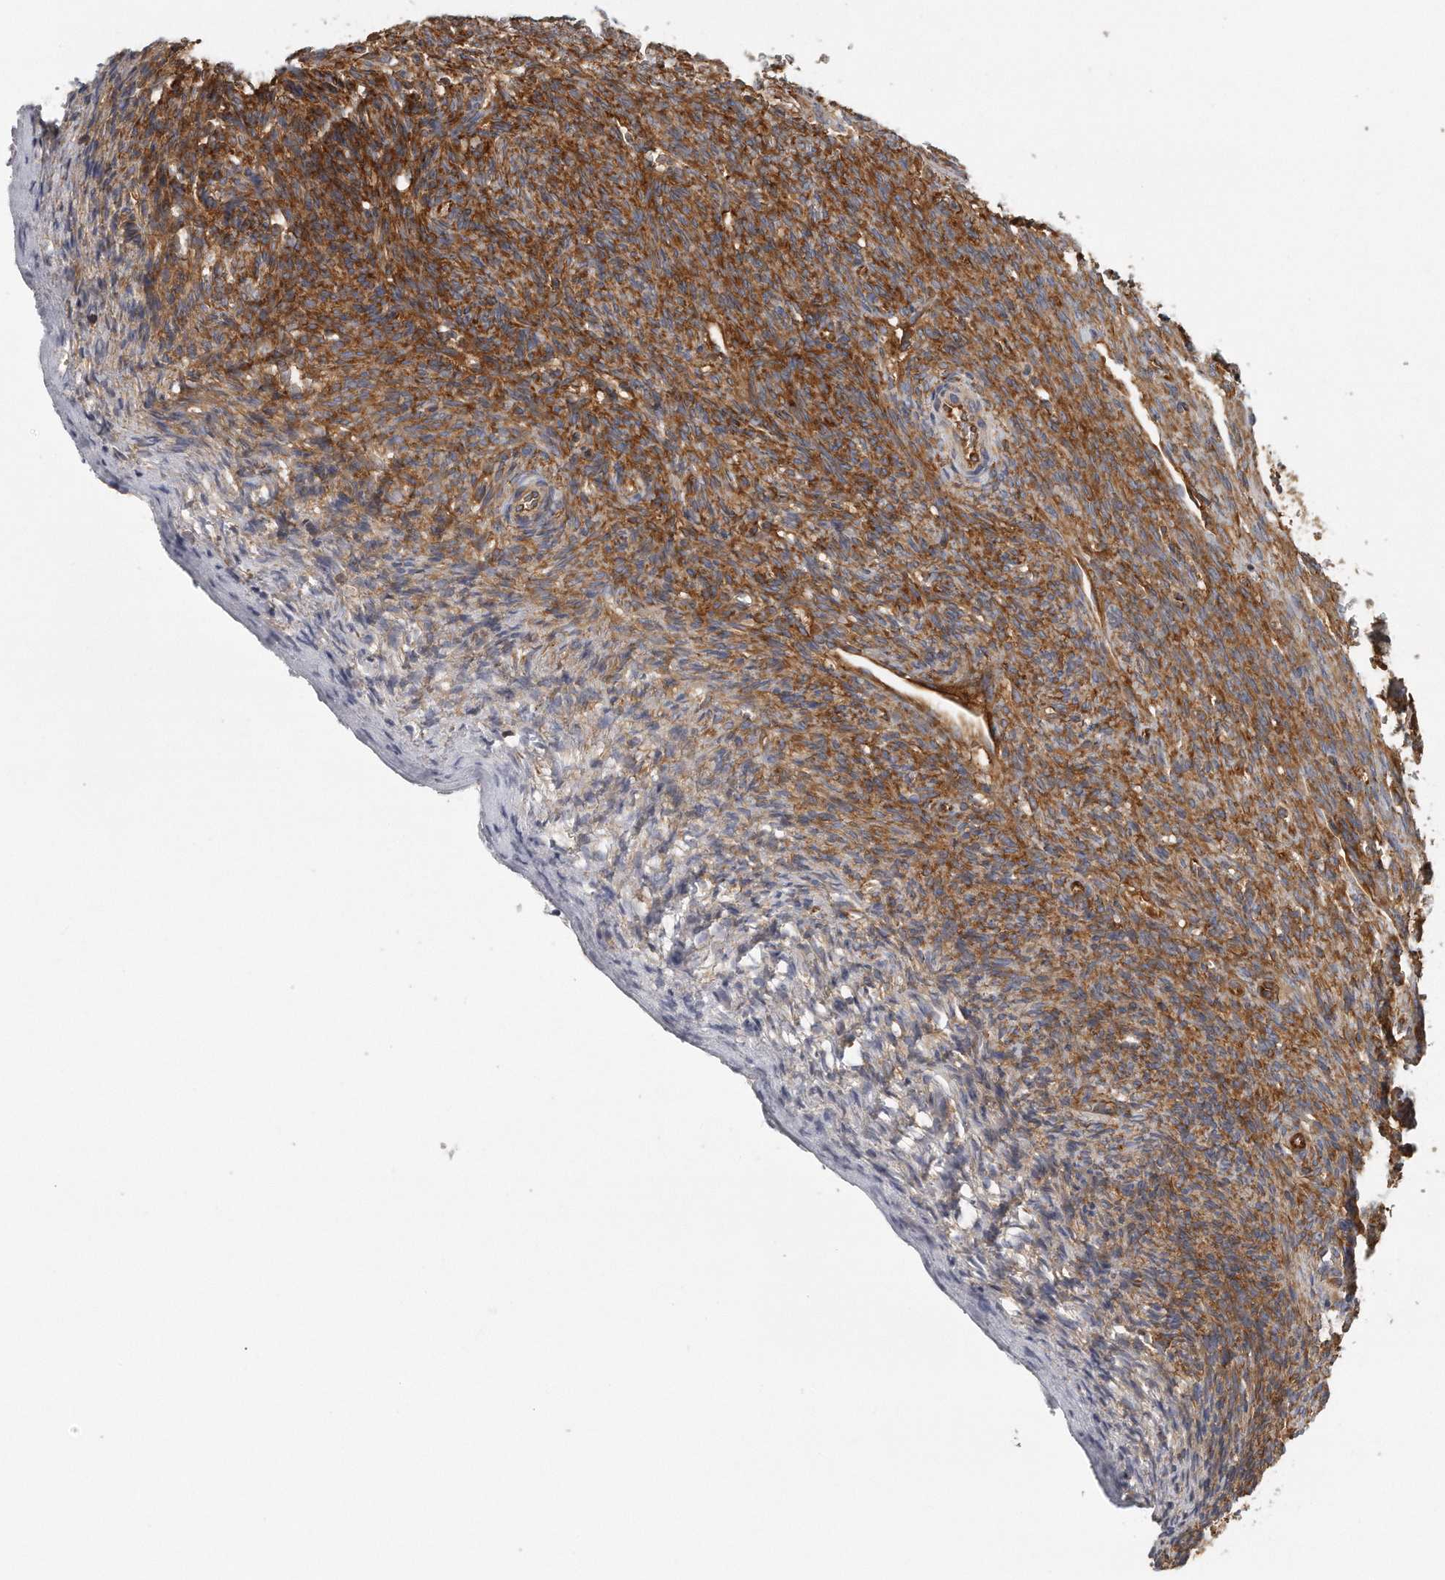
{"staining": {"intensity": "moderate", "quantity": ">75%", "location": "cytoplasmic/membranous"}, "tissue": "ovary", "cell_type": "Ovarian stroma cells", "image_type": "normal", "snomed": [{"axis": "morphology", "description": "Normal tissue, NOS"}, {"axis": "topography", "description": "Ovary"}], "caption": "A high-resolution photomicrograph shows immunohistochemistry (IHC) staining of normal ovary, which reveals moderate cytoplasmic/membranous positivity in approximately >75% of ovarian stroma cells. Nuclei are stained in blue.", "gene": "EIF3I", "patient": {"sex": "female", "age": 34}}